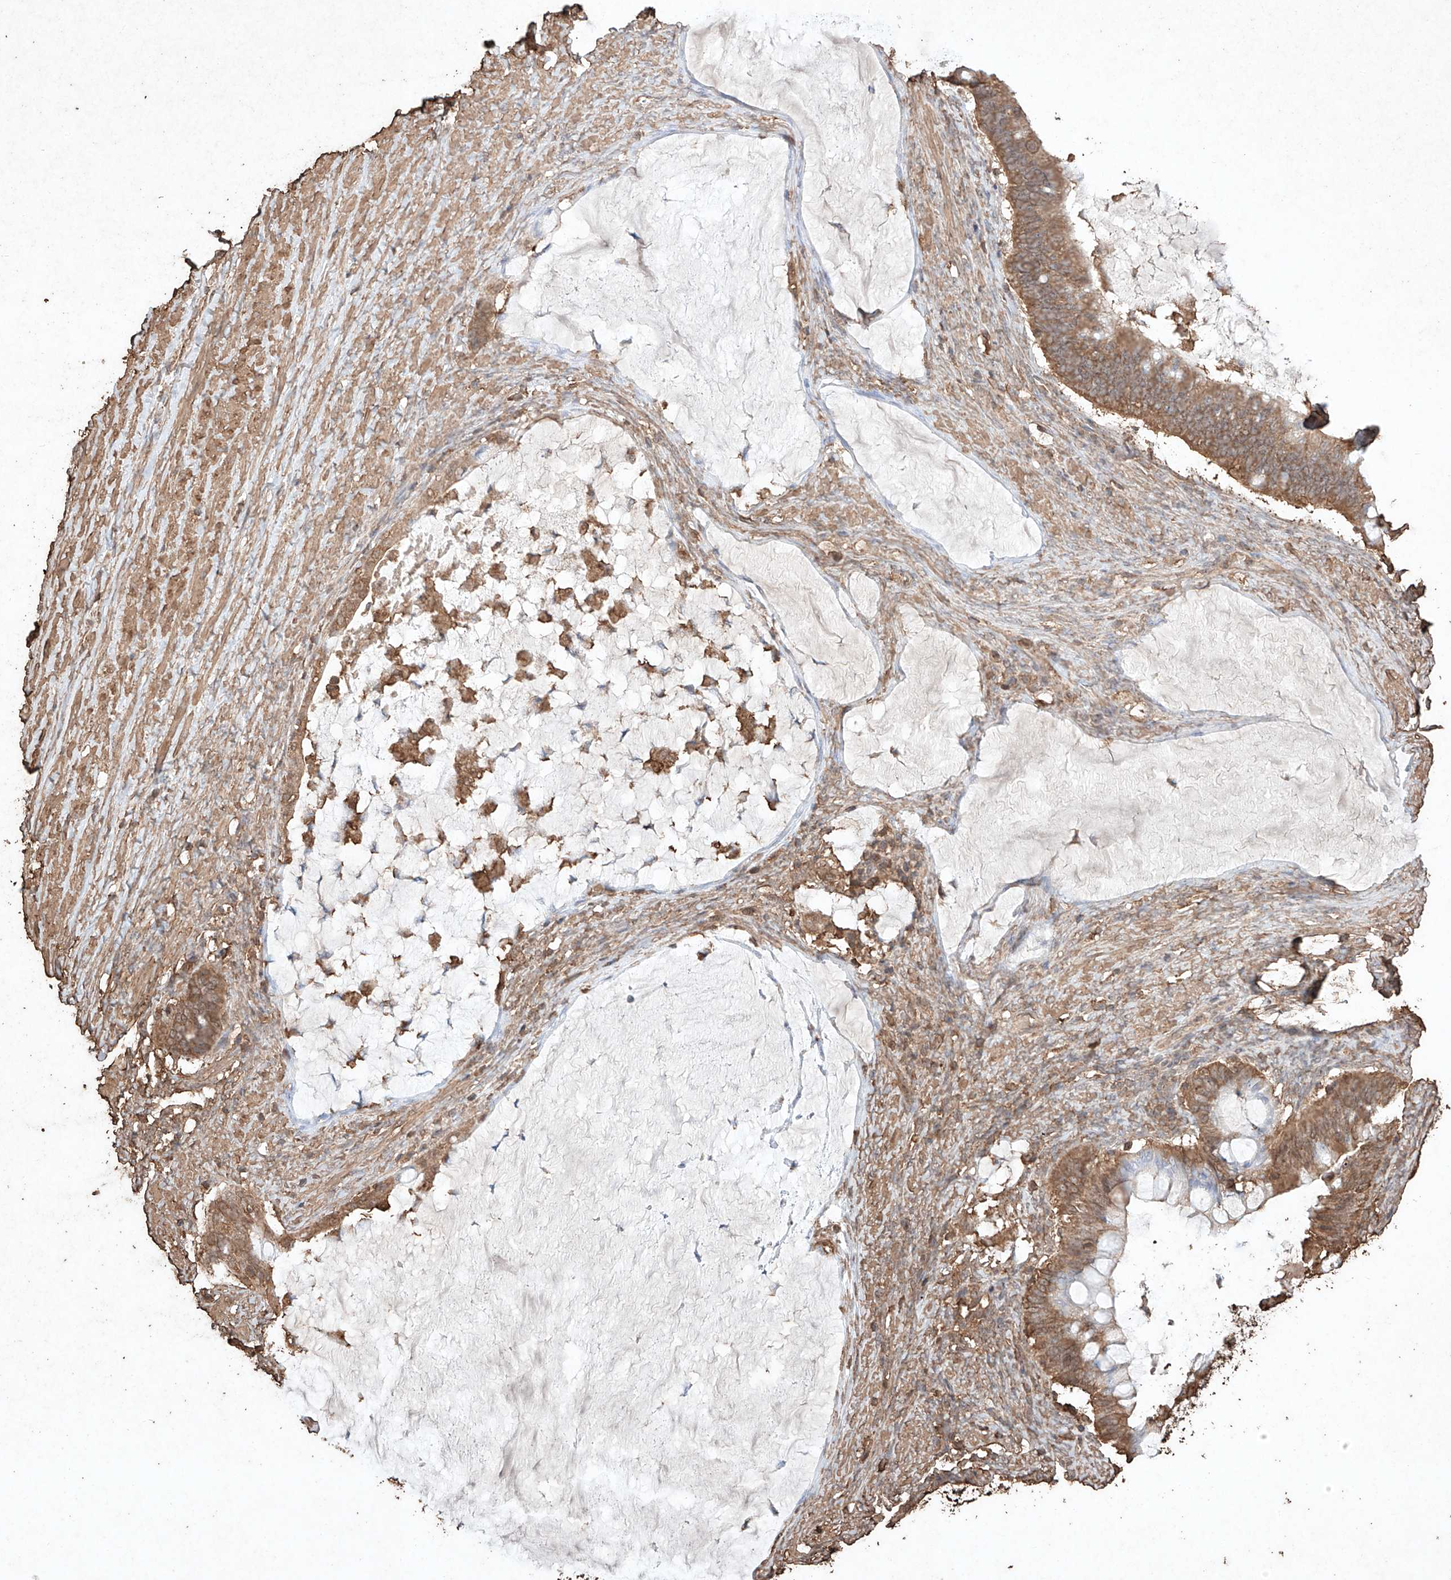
{"staining": {"intensity": "moderate", "quantity": ">75%", "location": "cytoplasmic/membranous"}, "tissue": "ovarian cancer", "cell_type": "Tumor cells", "image_type": "cancer", "snomed": [{"axis": "morphology", "description": "Cystadenocarcinoma, mucinous, NOS"}, {"axis": "topography", "description": "Ovary"}], "caption": "Tumor cells reveal medium levels of moderate cytoplasmic/membranous staining in approximately >75% of cells in ovarian mucinous cystadenocarcinoma. (IHC, brightfield microscopy, high magnification).", "gene": "M6PR", "patient": {"sex": "female", "age": 61}}